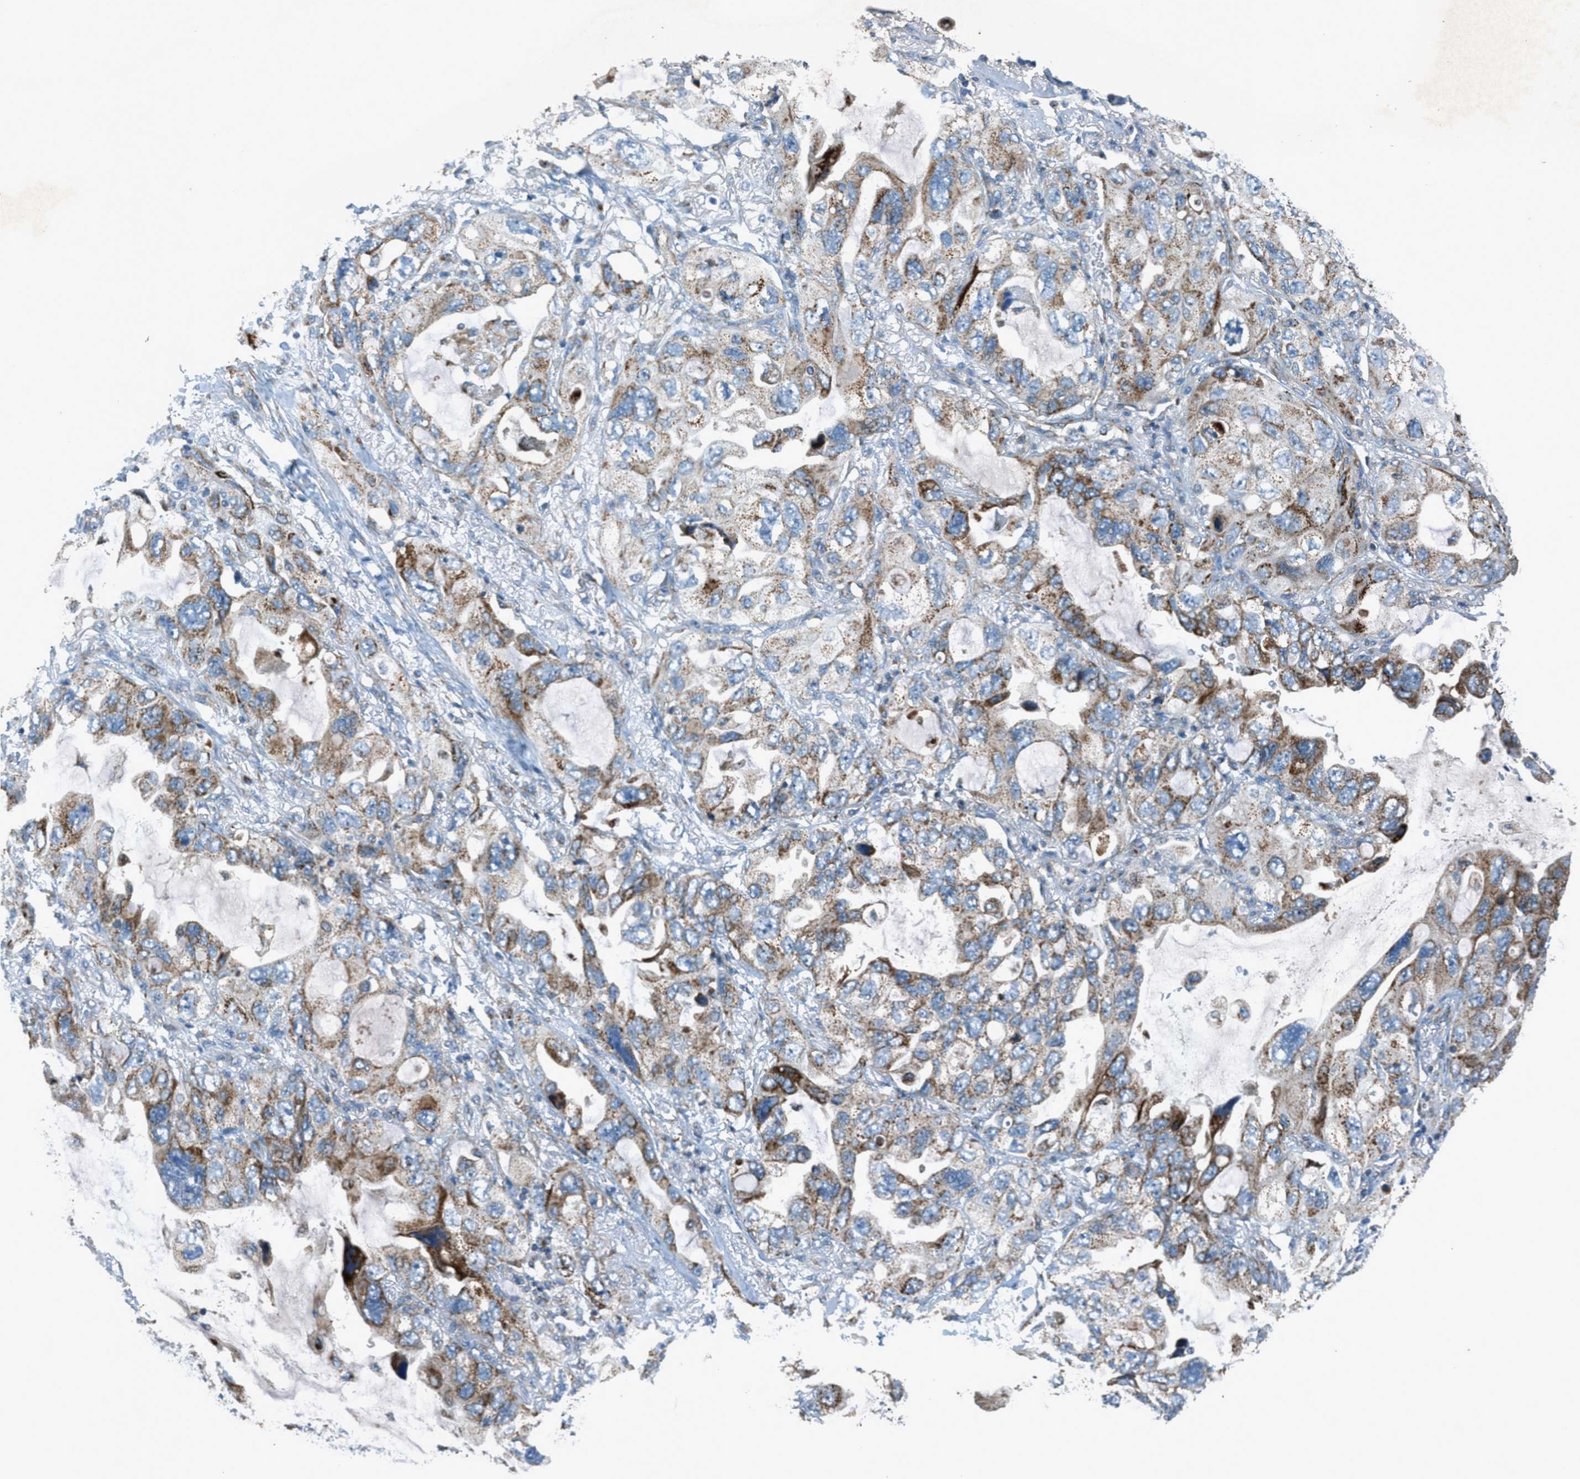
{"staining": {"intensity": "moderate", "quantity": "25%-75%", "location": "cytoplasmic/membranous"}, "tissue": "lung cancer", "cell_type": "Tumor cells", "image_type": "cancer", "snomed": [{"axis": "morphology", "description": "Squamous cell carcinoma, NOS"}, {"axis": "topography", "description": "Lung"}], "caption": "This photomicrograph demonstrates IHC staining of human lung cancer (squamous cell carcinoma), with medium moderate cytoplasmic/membranous staining in approximately 25%-75% of tumor cells.", "gene": "BCKDK", "patient": {"sex": "female", "age": 73}}